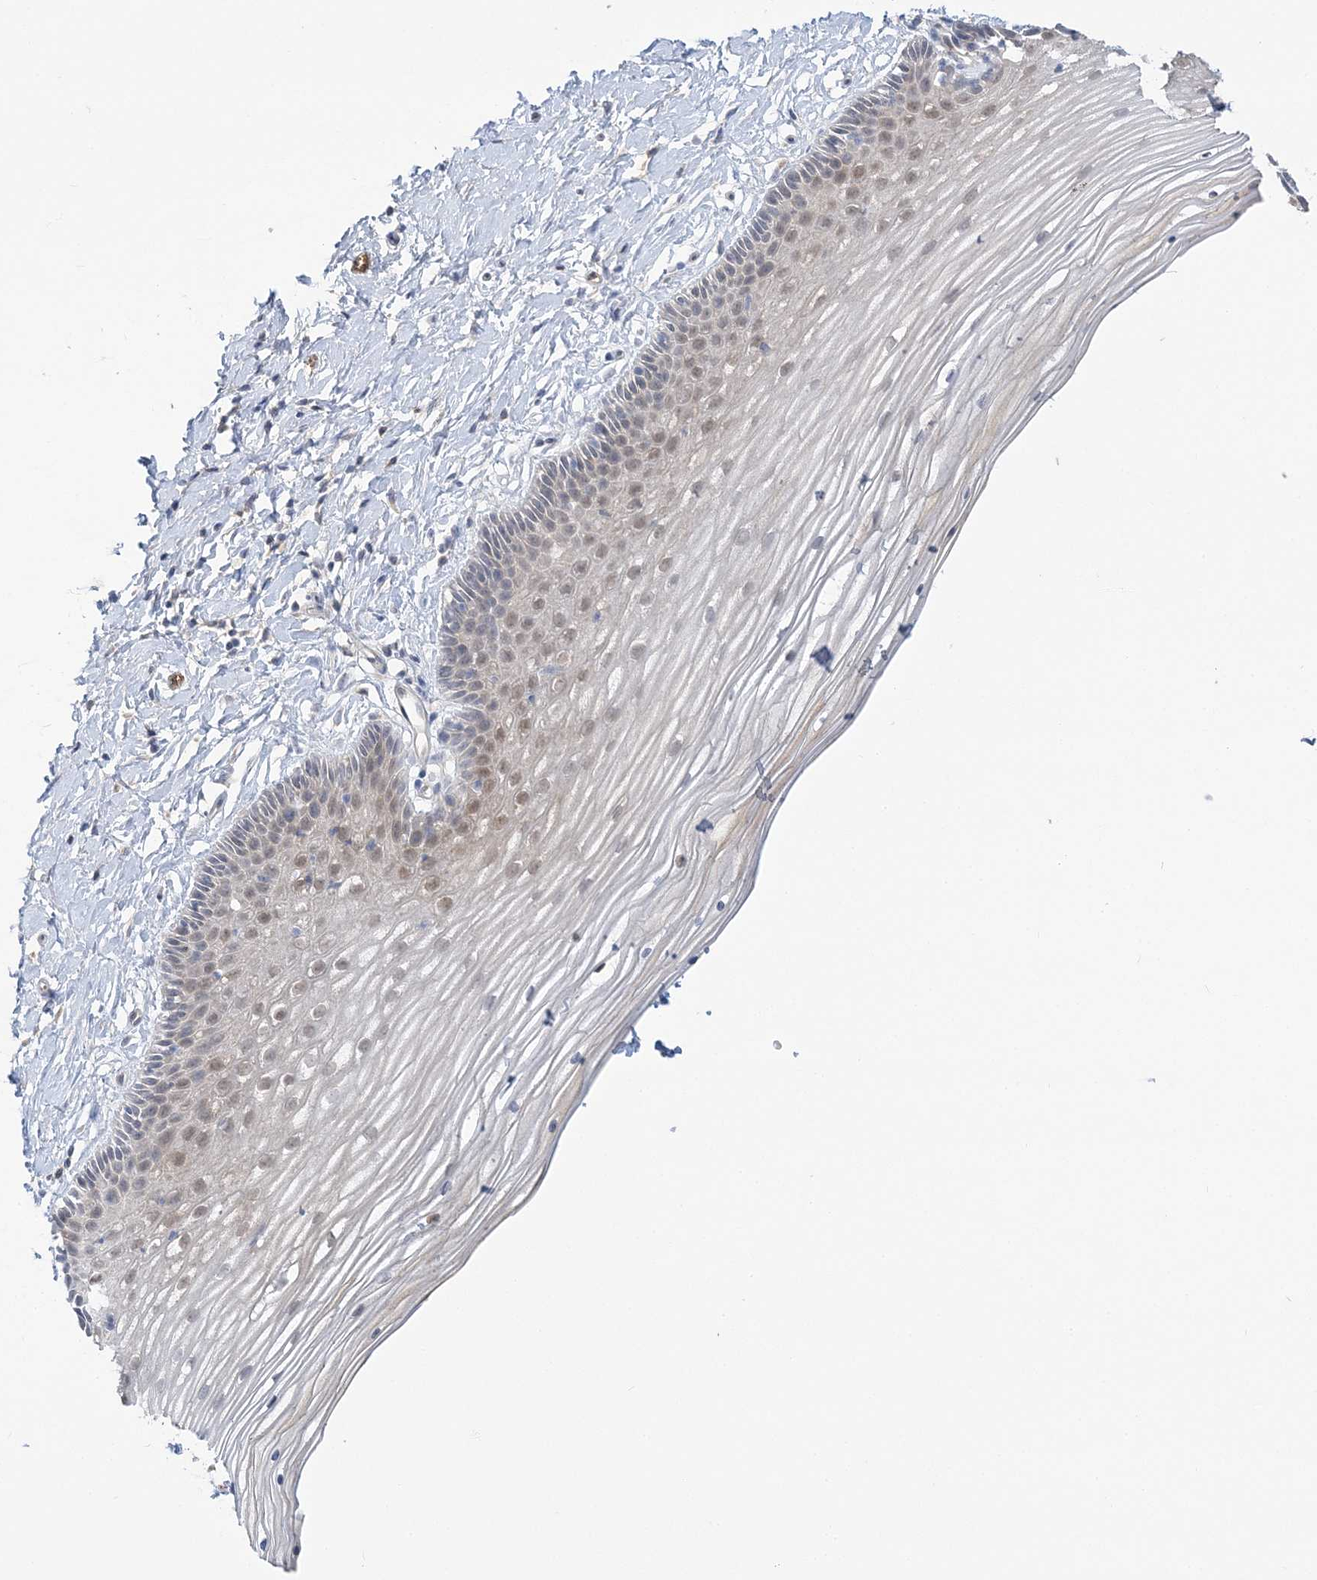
{"staining": {"intensity": "moderate", "quantity": "25%-75%", "location": "nuclear"}, "tissue": "vagina", "cell_type": "Squamous epithelial cells", "image_type": "normal", "snomed": [{"axis": "morphology", "description": "Normal tissue, NOS"}, {"axis": "topography", "description": "Vagina"}, {"axis": "topography", "description": "Cervix"}], "caption": "Squamous epithelial cells demonstrate medium levels of moderate nuclear staining in about 25%-75% of cells in unremarkable vagina.", "gene": "INPP1", "patient": {"sex": "female", "age": 40}}